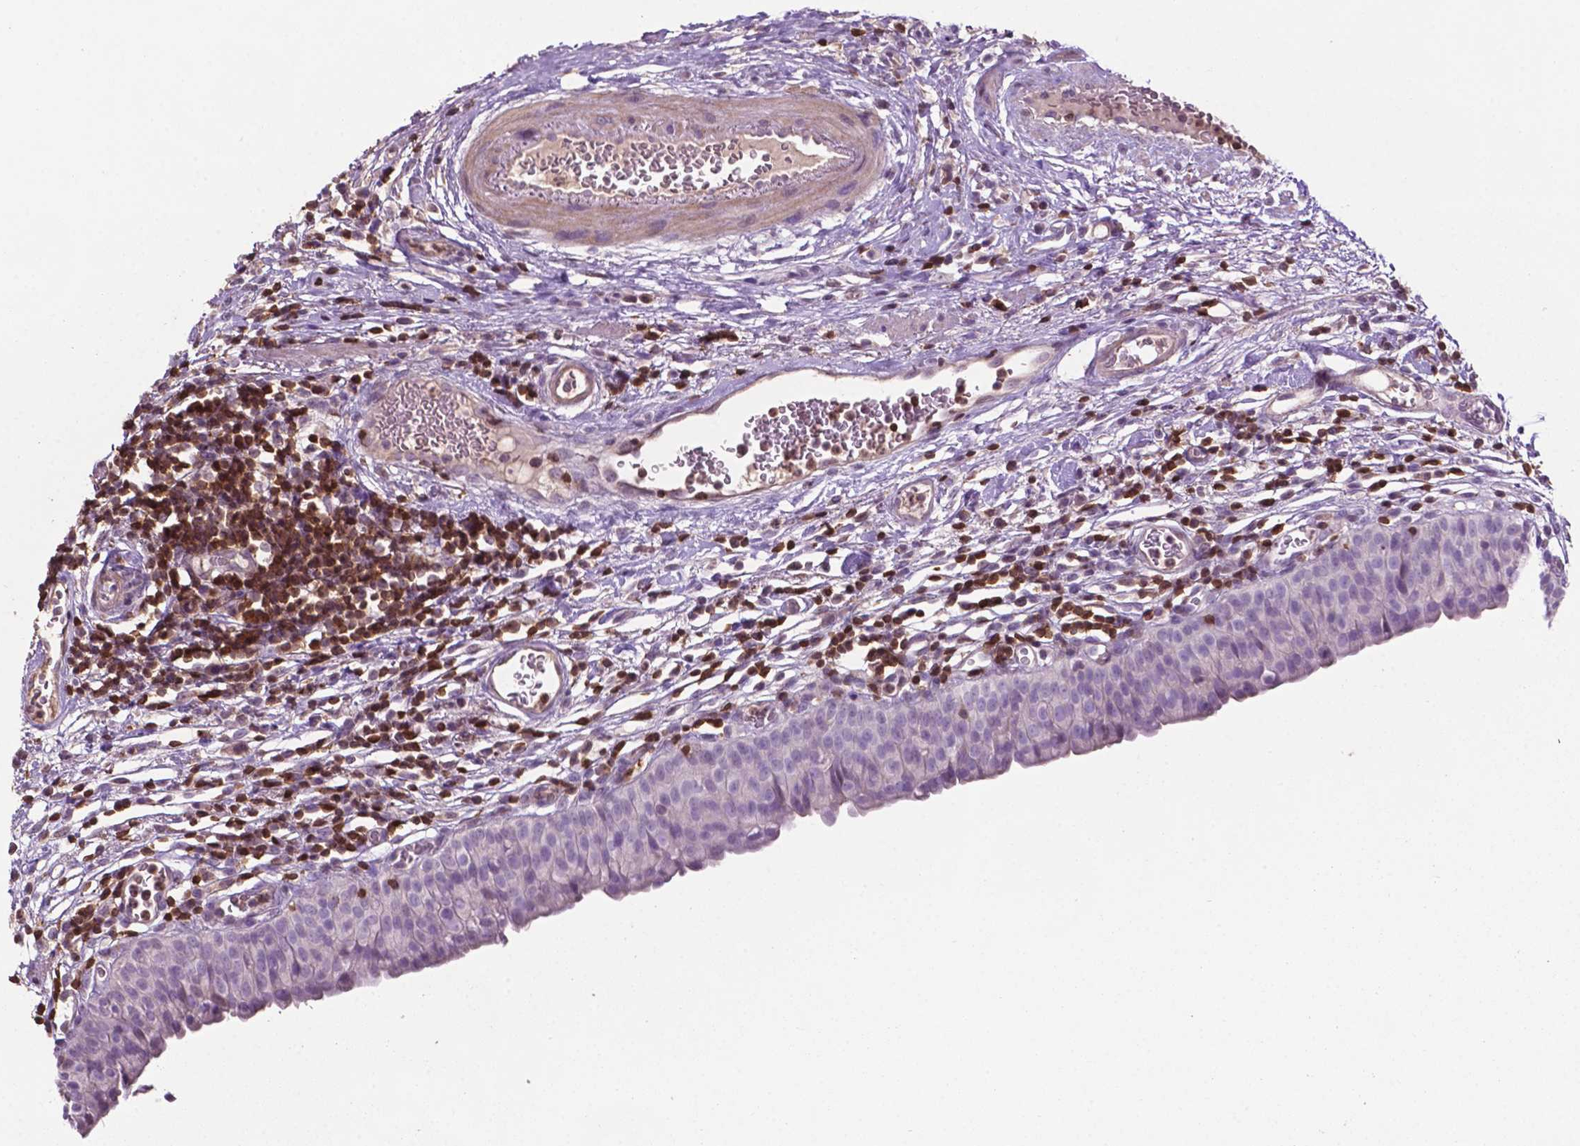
{"staining": {"intensity": "negative", "quantity": "none", "location": "none"}, "tissue": "urinary bladder", "cell_type": "Urothelial cells", "image_type": "normal", "snomed": [{"axis": "morphology", "description": "Normal tissue, NOS"}, {"axis": "morphology", "description": "Inflammation, NOS"}, {"axis": "topography", "description": "Urinary bladder"}], "caption": "There is no significant positivity in urothelial cells of urinary bladder. (DAB (3,3'-diaminobenzidine) IHC with hematoxylin counter stain).", "gene": "TBC1D10C", "patient": {"sex": "male", "age": 57}}